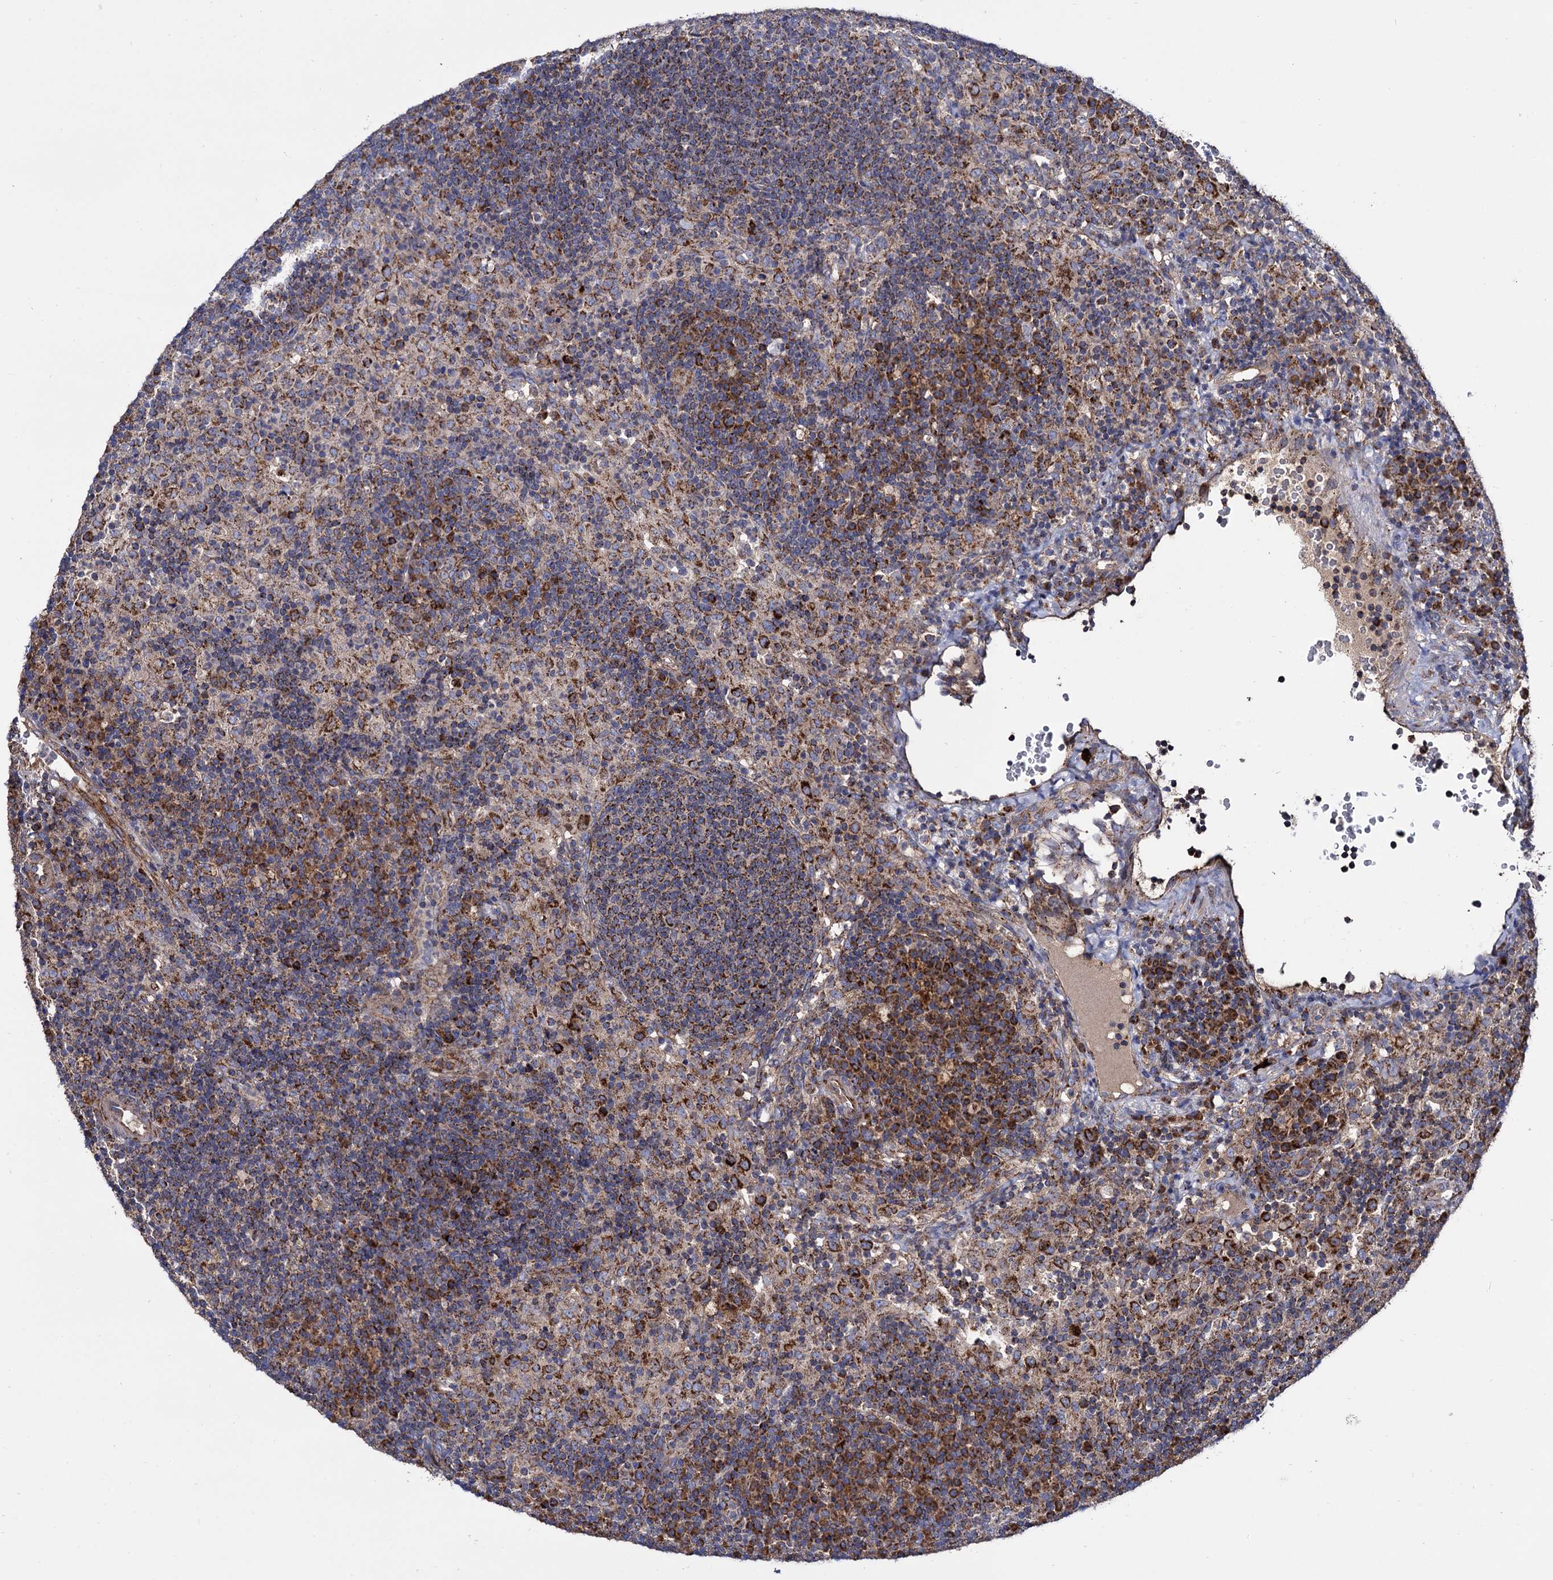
{"staining": {"intensity": "strong", "quantity": ">75%", "location": "cytoplasmic/membranous"}, "tissue": "lymph node", "cell_type": "Germinal center cells", "image_type": "normal", "snomed": [{"axis": "morphology", "description": "Normal tissue, NOS"}, {"axis": "topography", "description": "Lymph node"}], "caption": "Immunohistochemistry (IHC) (DAB (3,3'-diaminobenzidine)) staining of unremarkable lymph node displays strong cytoplasmic/membranous protein staining in approximately >75% of germinal center cells. Nuclei are stained in blue.", "gene": "IQCH", "patient": {"sex": "female", "age": 70}}